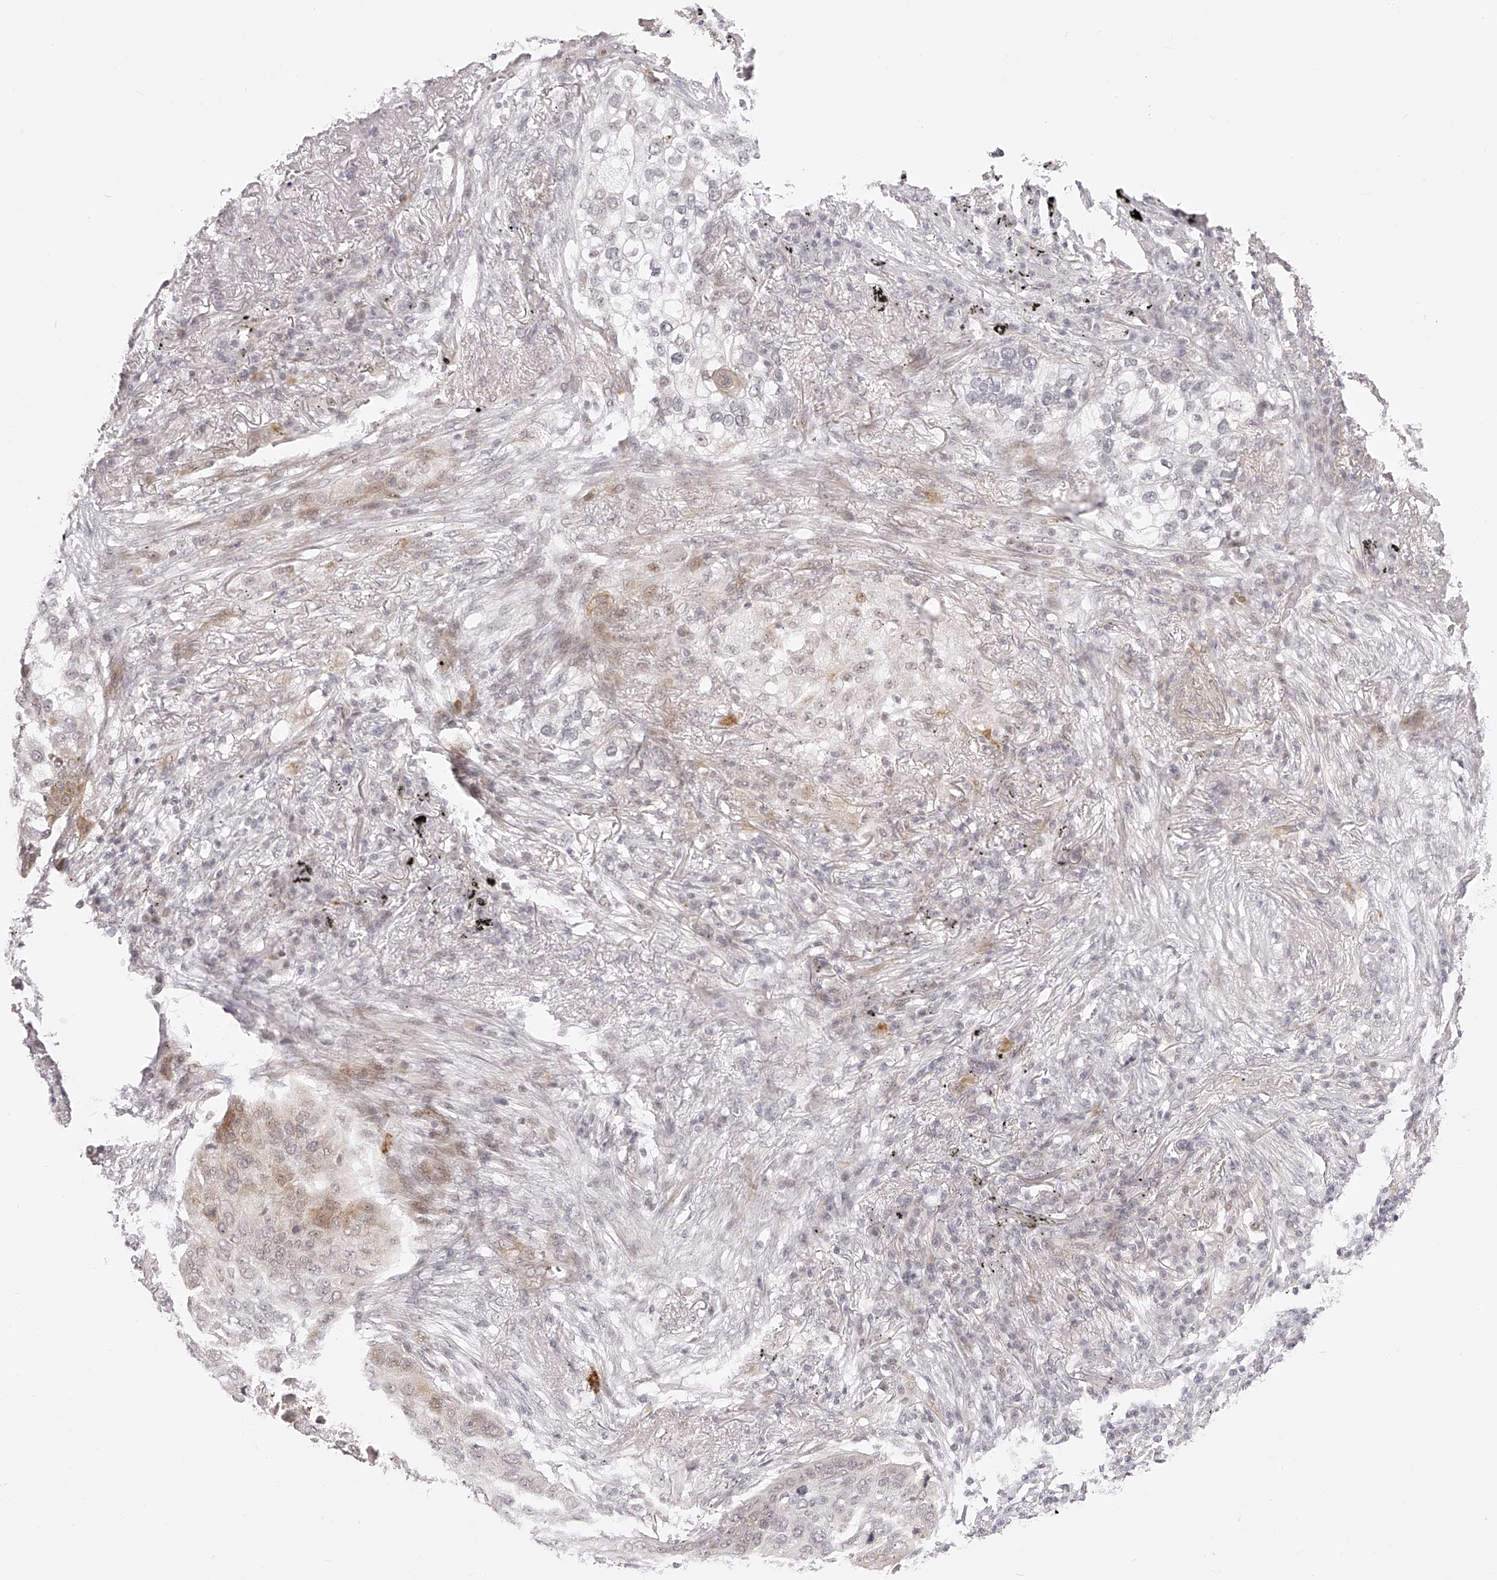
{"staining": {"intensity": "negative", "quantity": "none", "location": "none"}, "tissue": "lung cancer", "cell_type": "Tumor cells", "image_type": "cancer", "snomed": [{"axis": "morphology", "description": "Squamous cell carcinoma, NOS"}, {"axis": "topography", "description": "Lung"}], "caption": "The IHC micrograph has no significant positivity in tumor cells of squamous cell carcinoma (lung) tissue. (Brightfield microscopy of DAB (3,3'-diaminobenzidine) IHC at high magnification).", "gene": "PLEKHG1", "patient": {"sex": "female", "age": 63}}